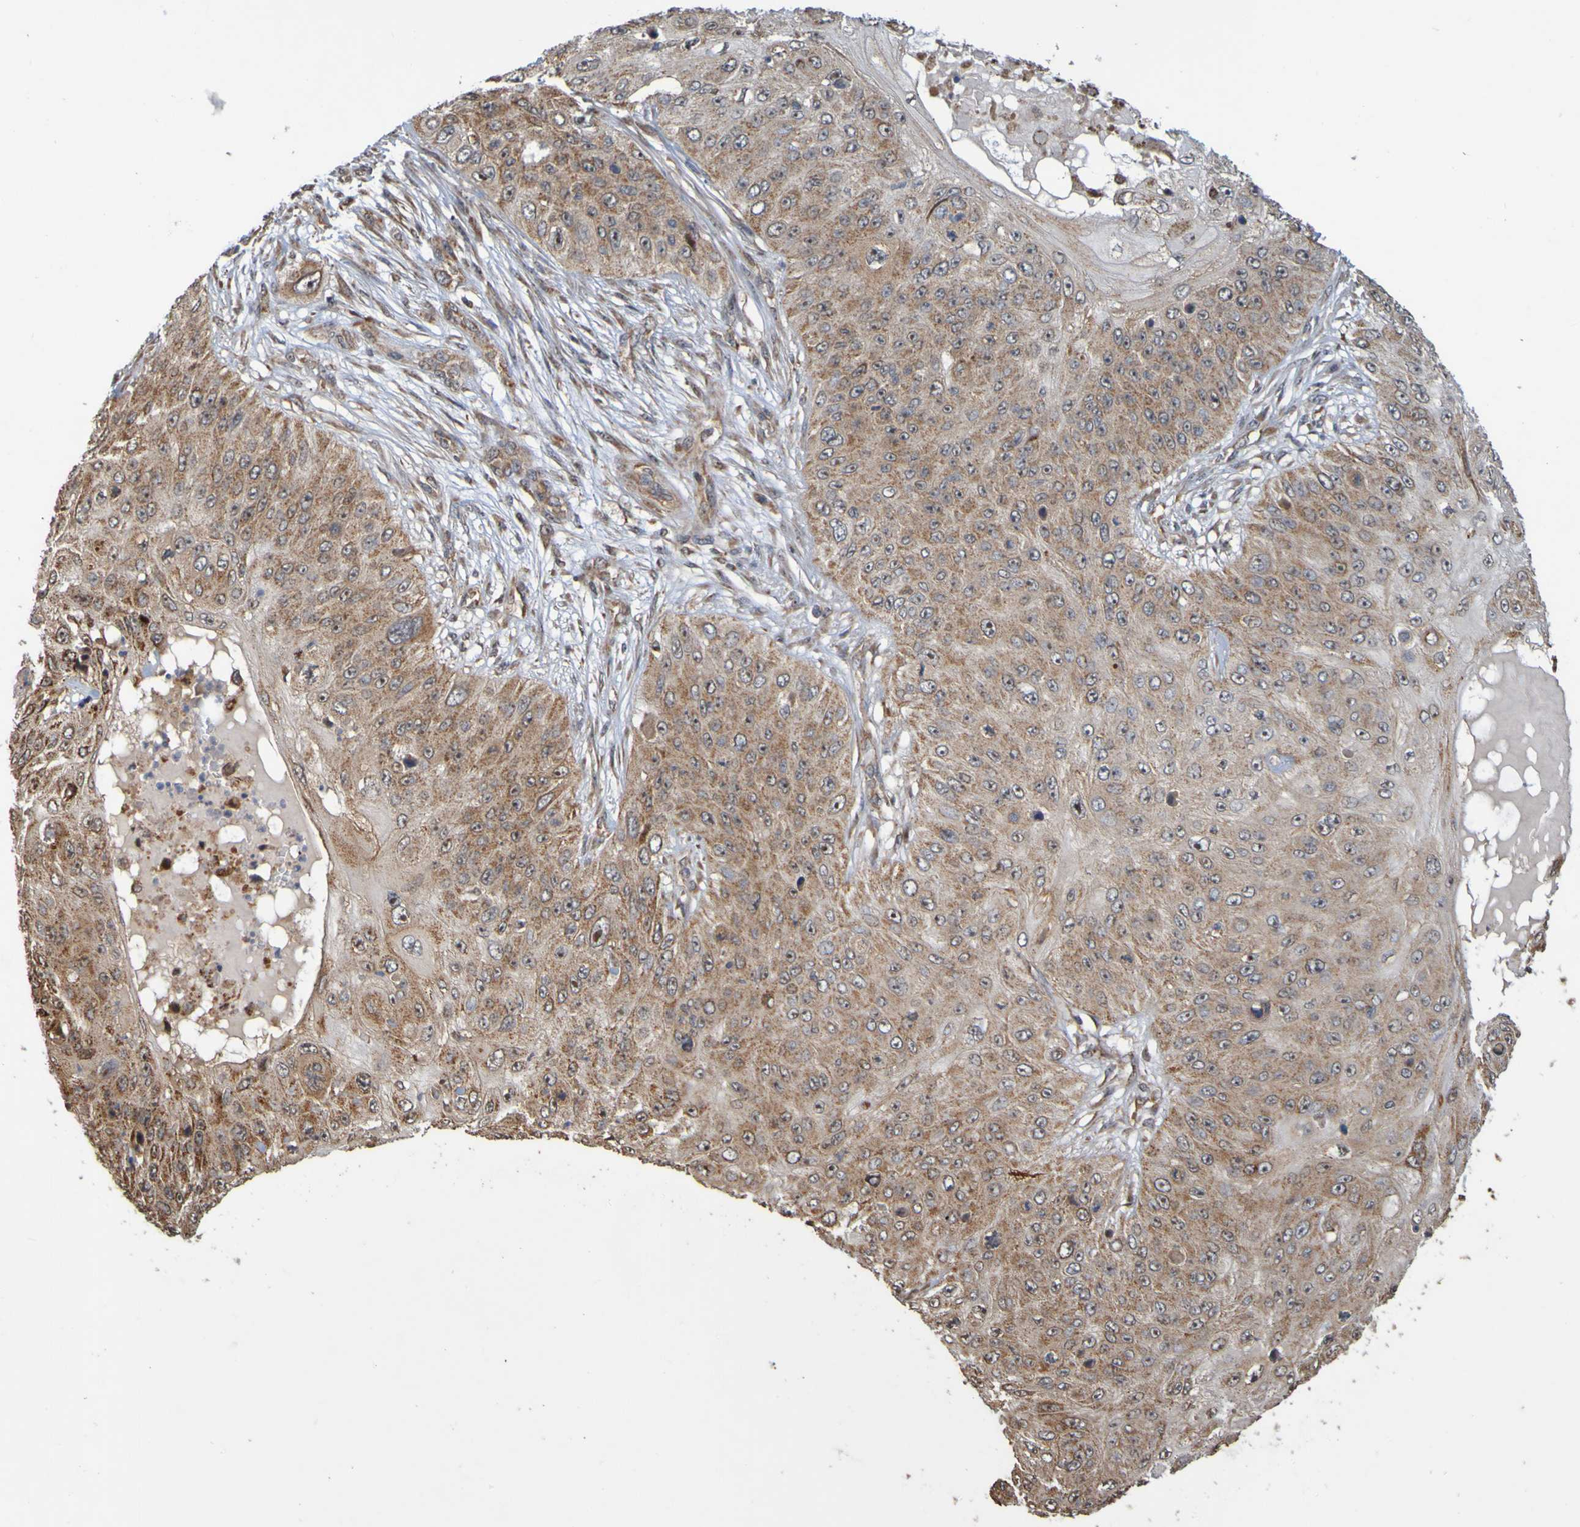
{"staining": {"intensity": "moderate", "quantity": ">75%", "location": "cytoplasmic/membranous"}, "tissue": "skin cancer", "cell_type": "Tumor cells", "image_type": "cancer", "snomed": [{"axis": "morphology", "description": "Squamous cell carcinoma, NOS"}, {"axis": "topography", "description": "Skin"}], "caption": "Protein expression analysis of skin squamous cell carcinoma shows moderate cytoplasmic/membranous expression in approximately >75% of tumor cells.", "gene": "TMBIM1", "patient": {"sex": "female", "age": 80}}